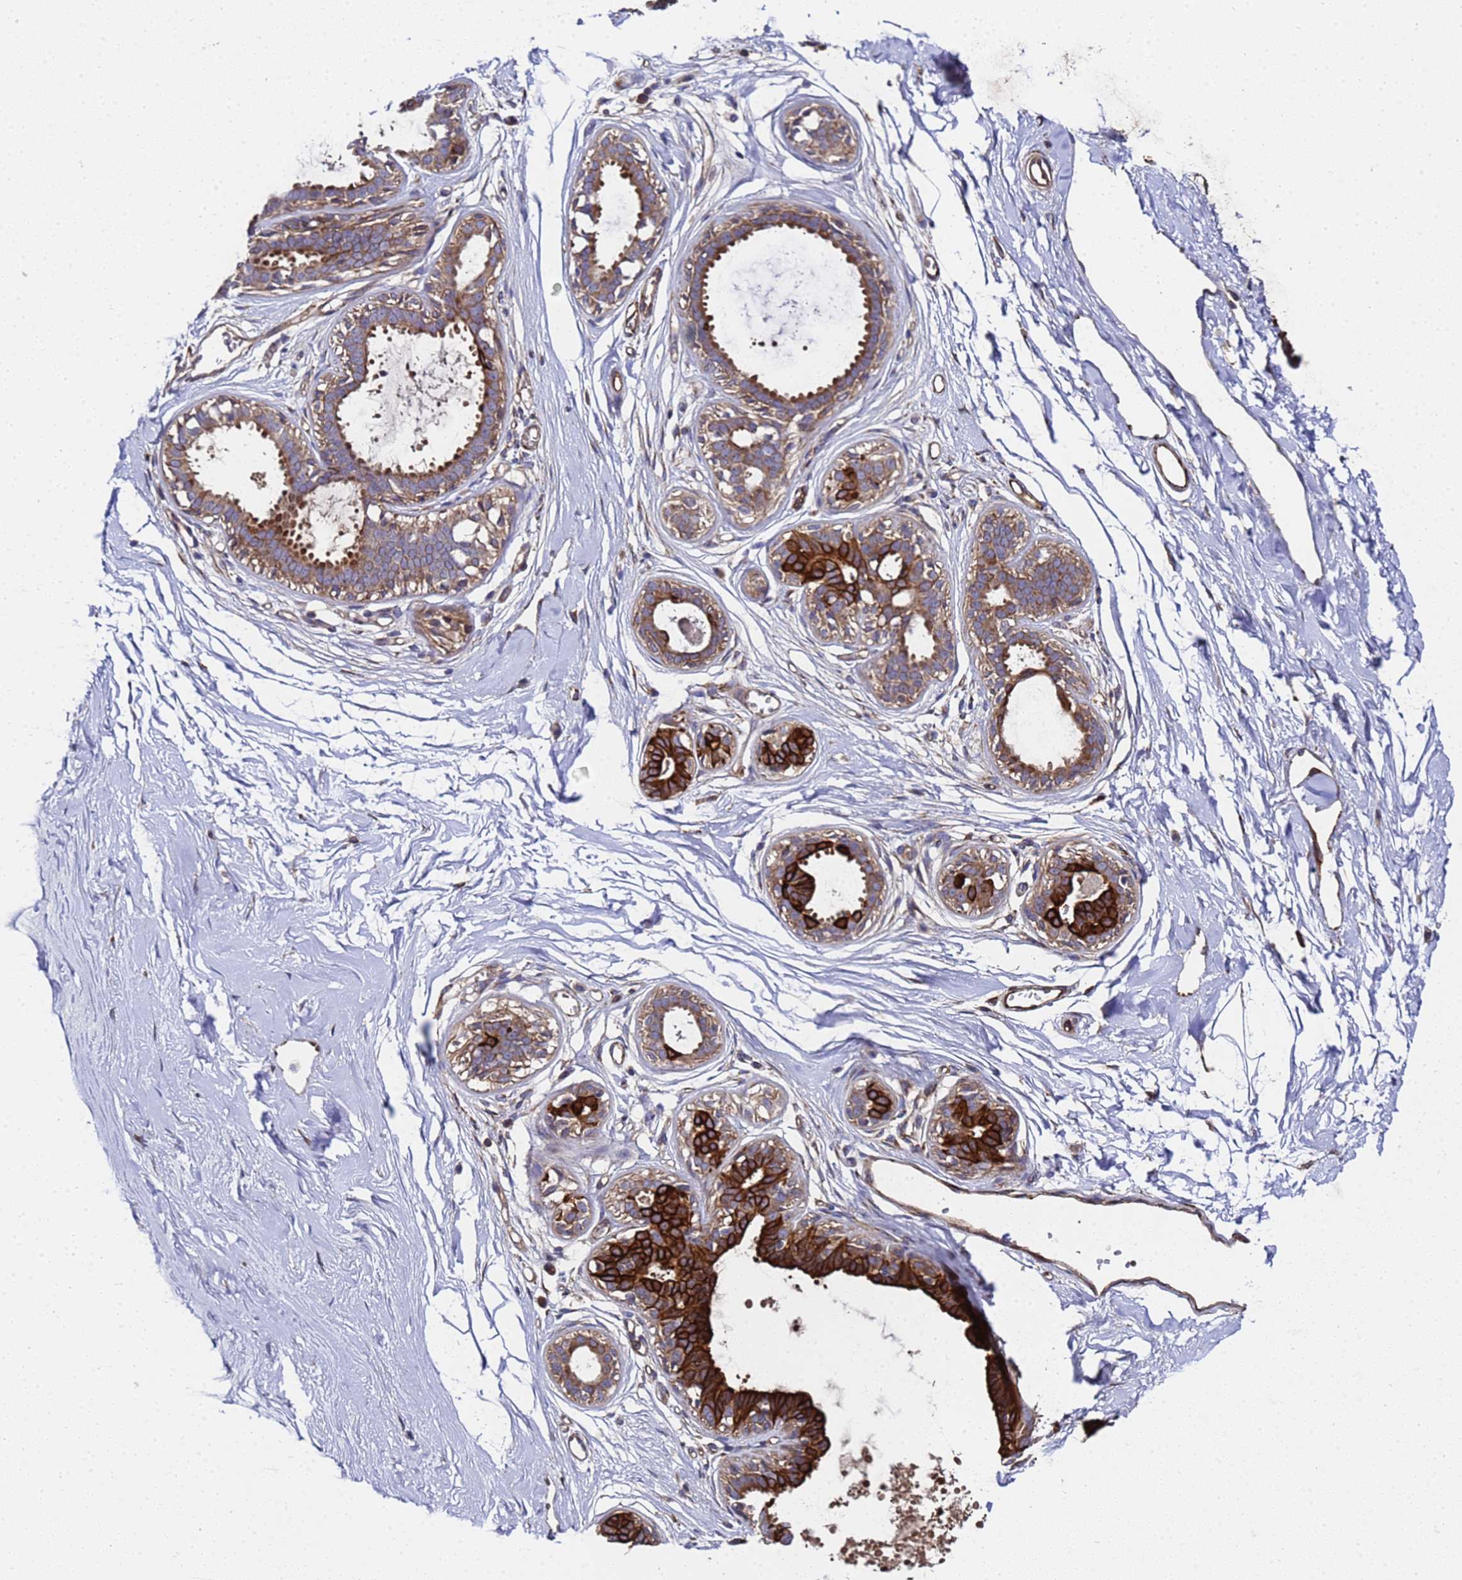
{"staining": {"intensity": "negative", "quantity": "none", "location": "none"}, "tissue": "breast", "cell_type": "Adipocytes", "image_type": "normal", "snomed": [{"axis": "morphology", "description": "Normal tissue, NOS"}, {"axis": "topography", "description": "Breast"}], "caption": "This histopathology image is of unremarkable breast stained with IHC to label a protein in brown with the nuclei are counter-stained blue. There is no positivity in adipocytes. (Immunohistochemistry, brightfield microscopy, high magnification).", "gene": "MOCS1", "patient": {"sex": "female", "age": 45}}